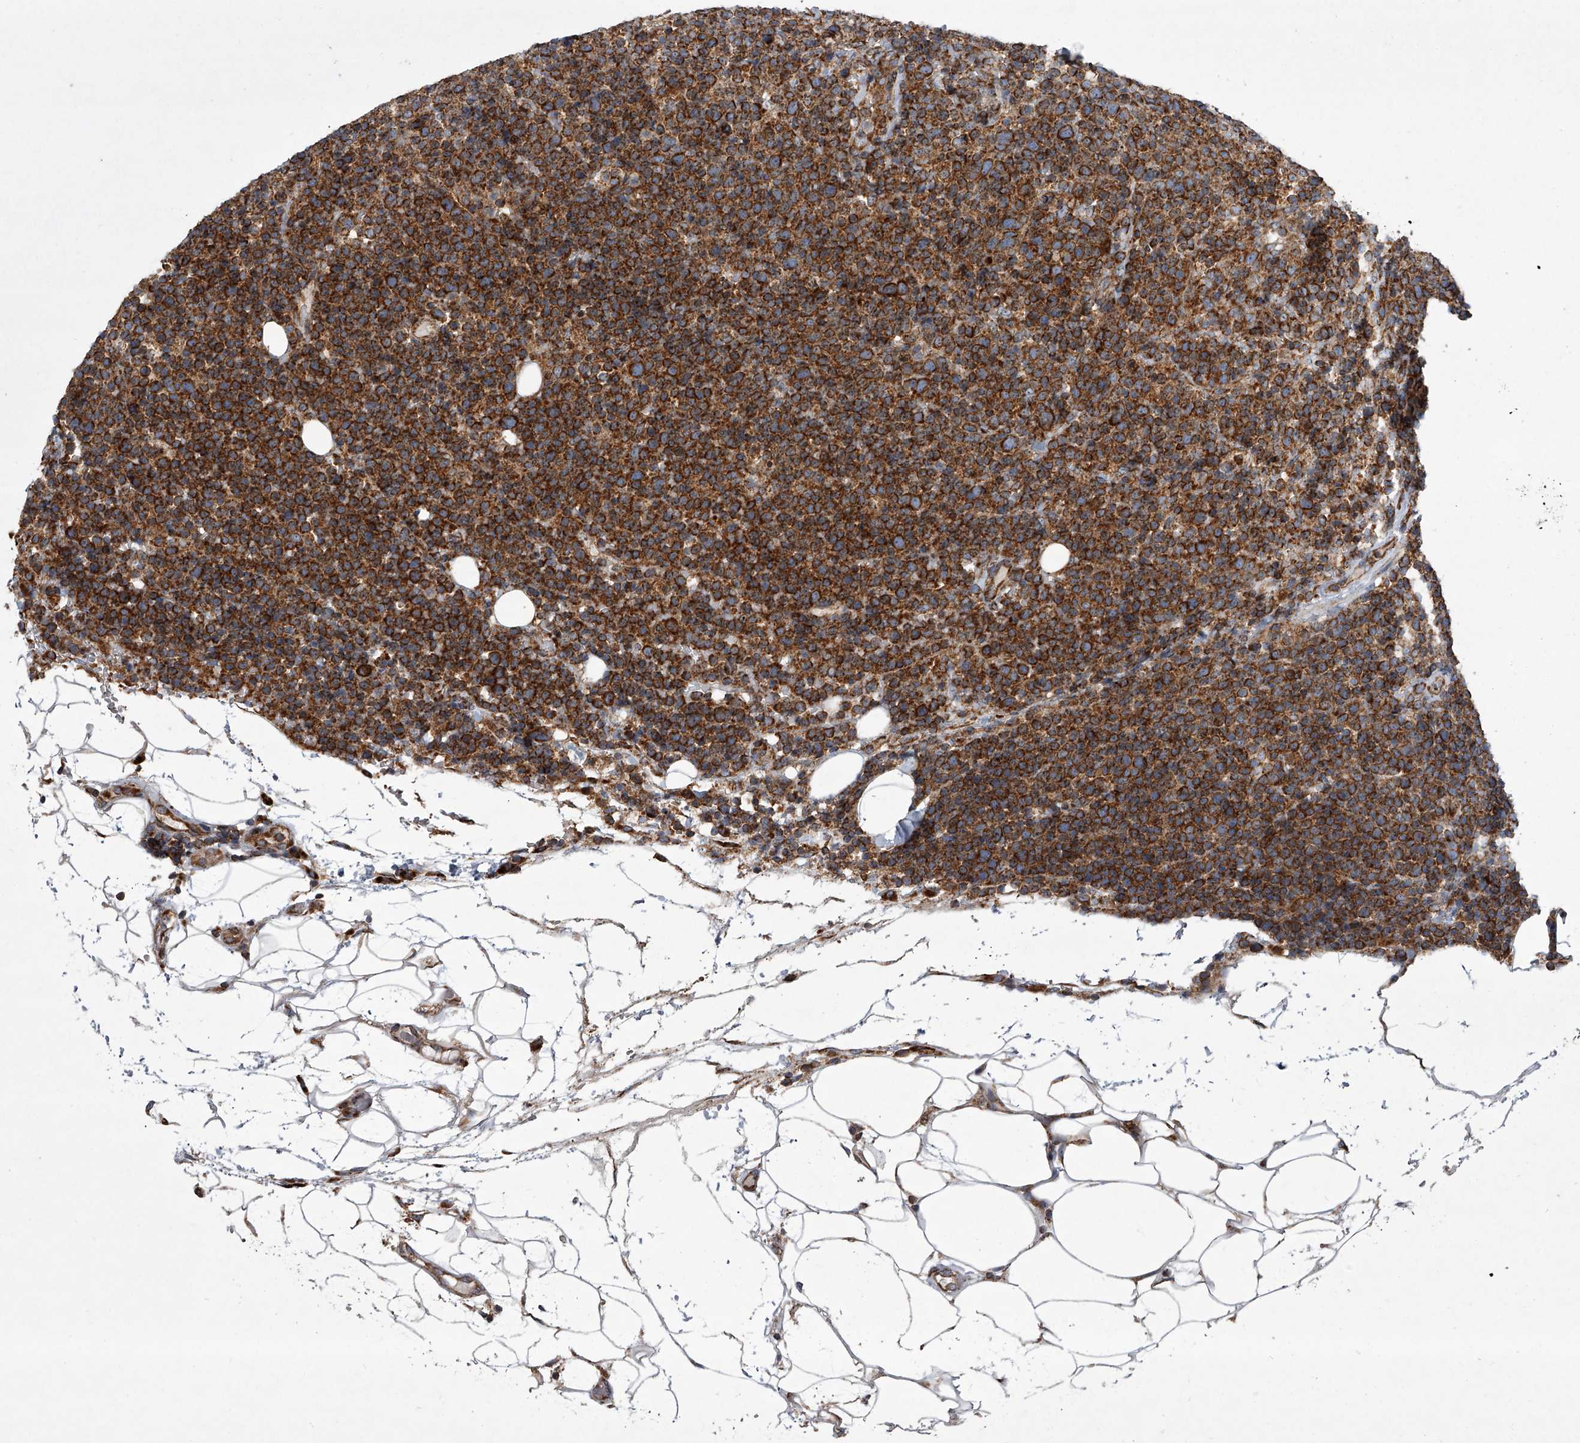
{"staining": {"intensity": "strong", "quantity": ">75%", "location": "cytoplasmic/membranous"}, "tissue": "lymphoma", "cell_type": "Tumor cells", "image_type": "cancer", "snomed": [{"axis": "morphology", "description": "Malignant lymphoma, non-Hodgkin's type, High grade"}, {"axis": "topography", "description": "Lymph node"}], "caption": "Malignant lymphoma, non-Hodgkin's type (high-grade) stained with a protein marker demonstrates strong staining in tumor cells.", "gene": "ZC3H15", "patient": {"sex": "male", "age": 61}}